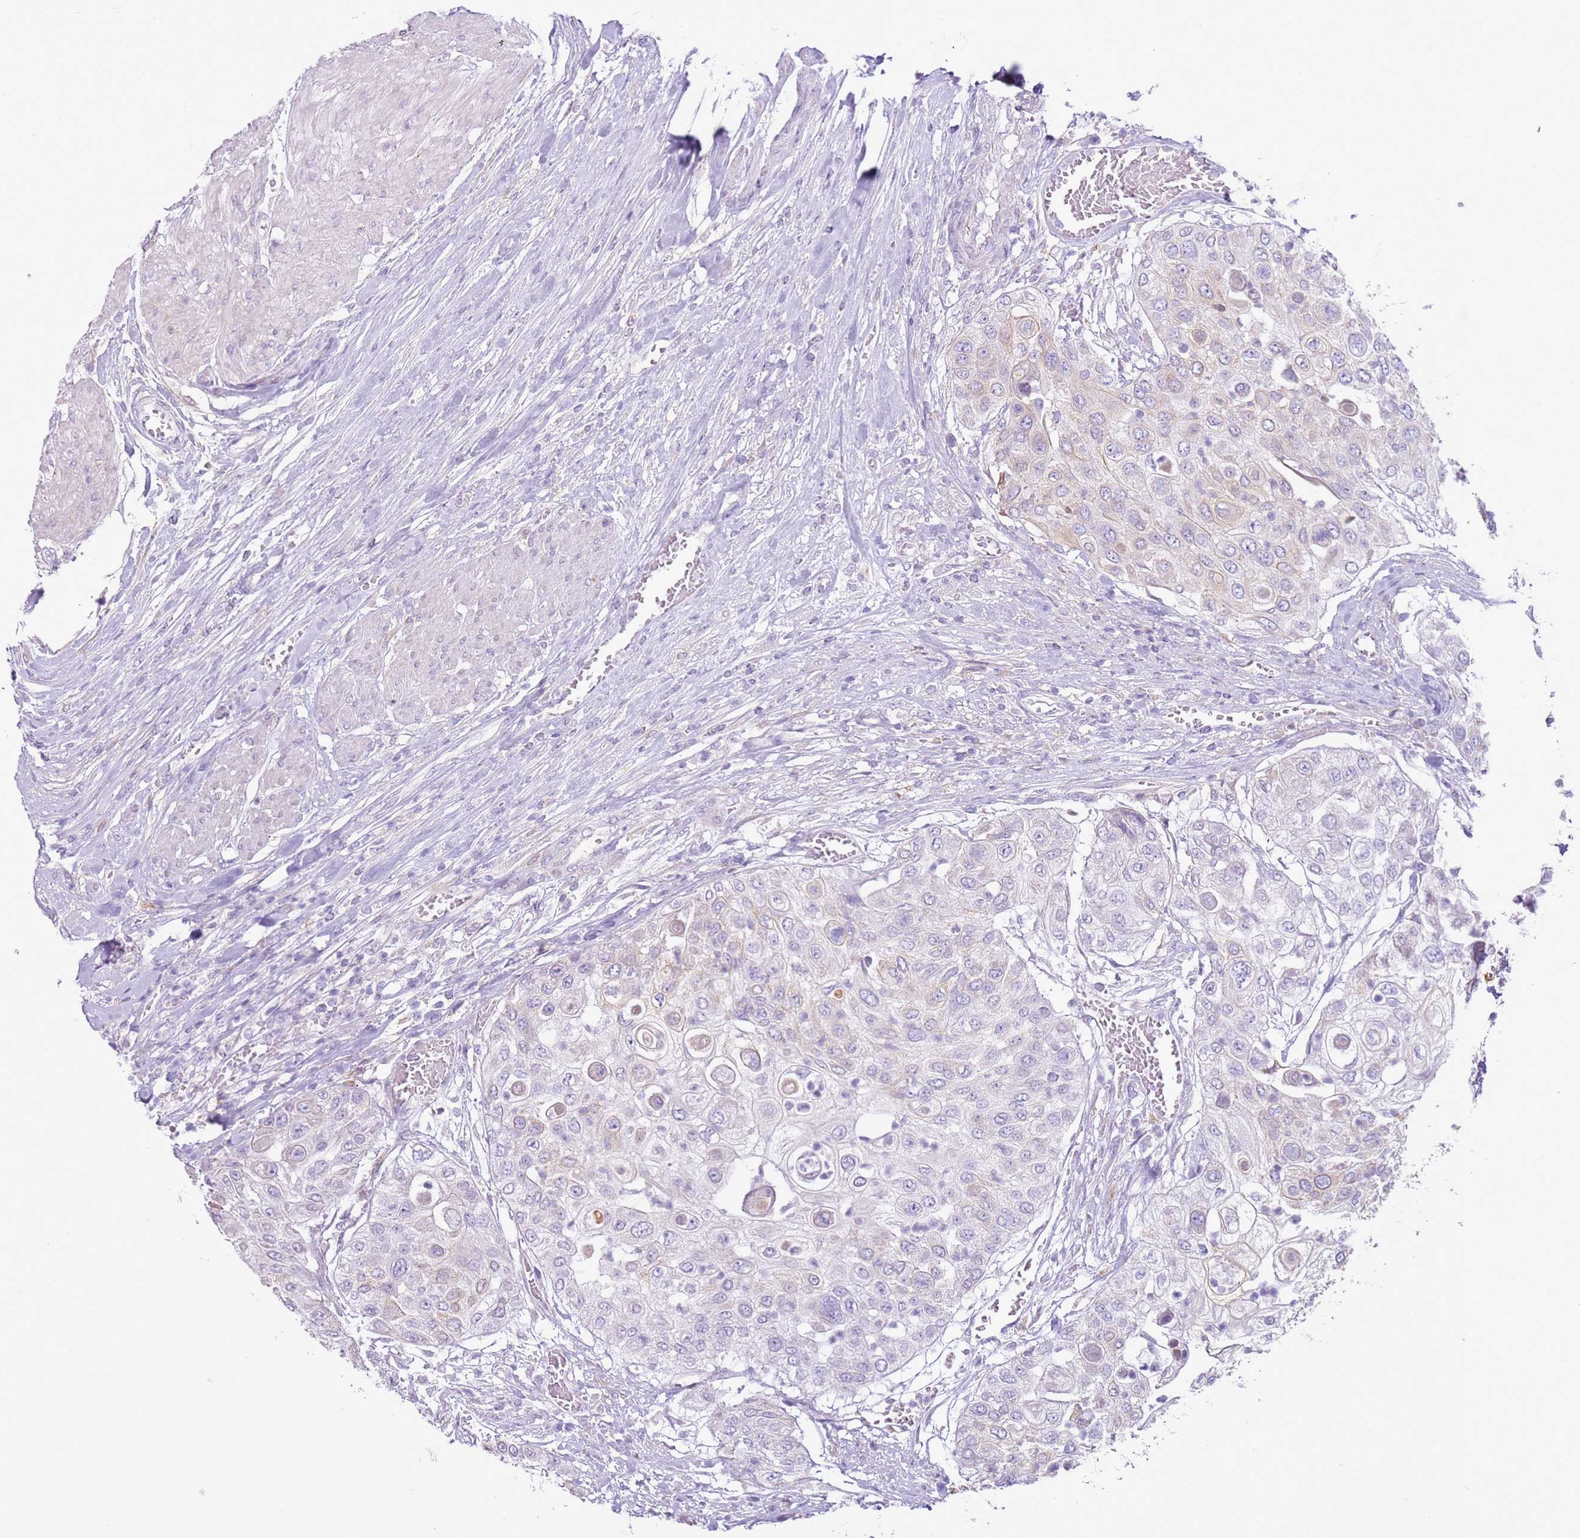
{"staining": {"intensity": "negative", "quantity": "none", "location": "none"}, "tissue": "urothelial cancer", "cell_type": "Tumor cells", "image_type": "cancer", "snomed": [{"axis": "morphology", "description": "Urothelial carcinoma, High grade"}, {"axis": "topography", "description": "Urinary bladder"}], "caption": "IHC micrograph of urothelial cancer stained for a protein (brown), which displays no expression in tumor cells.", "gene": "OAF", "patient": {"sex": "female", "age": 79}}